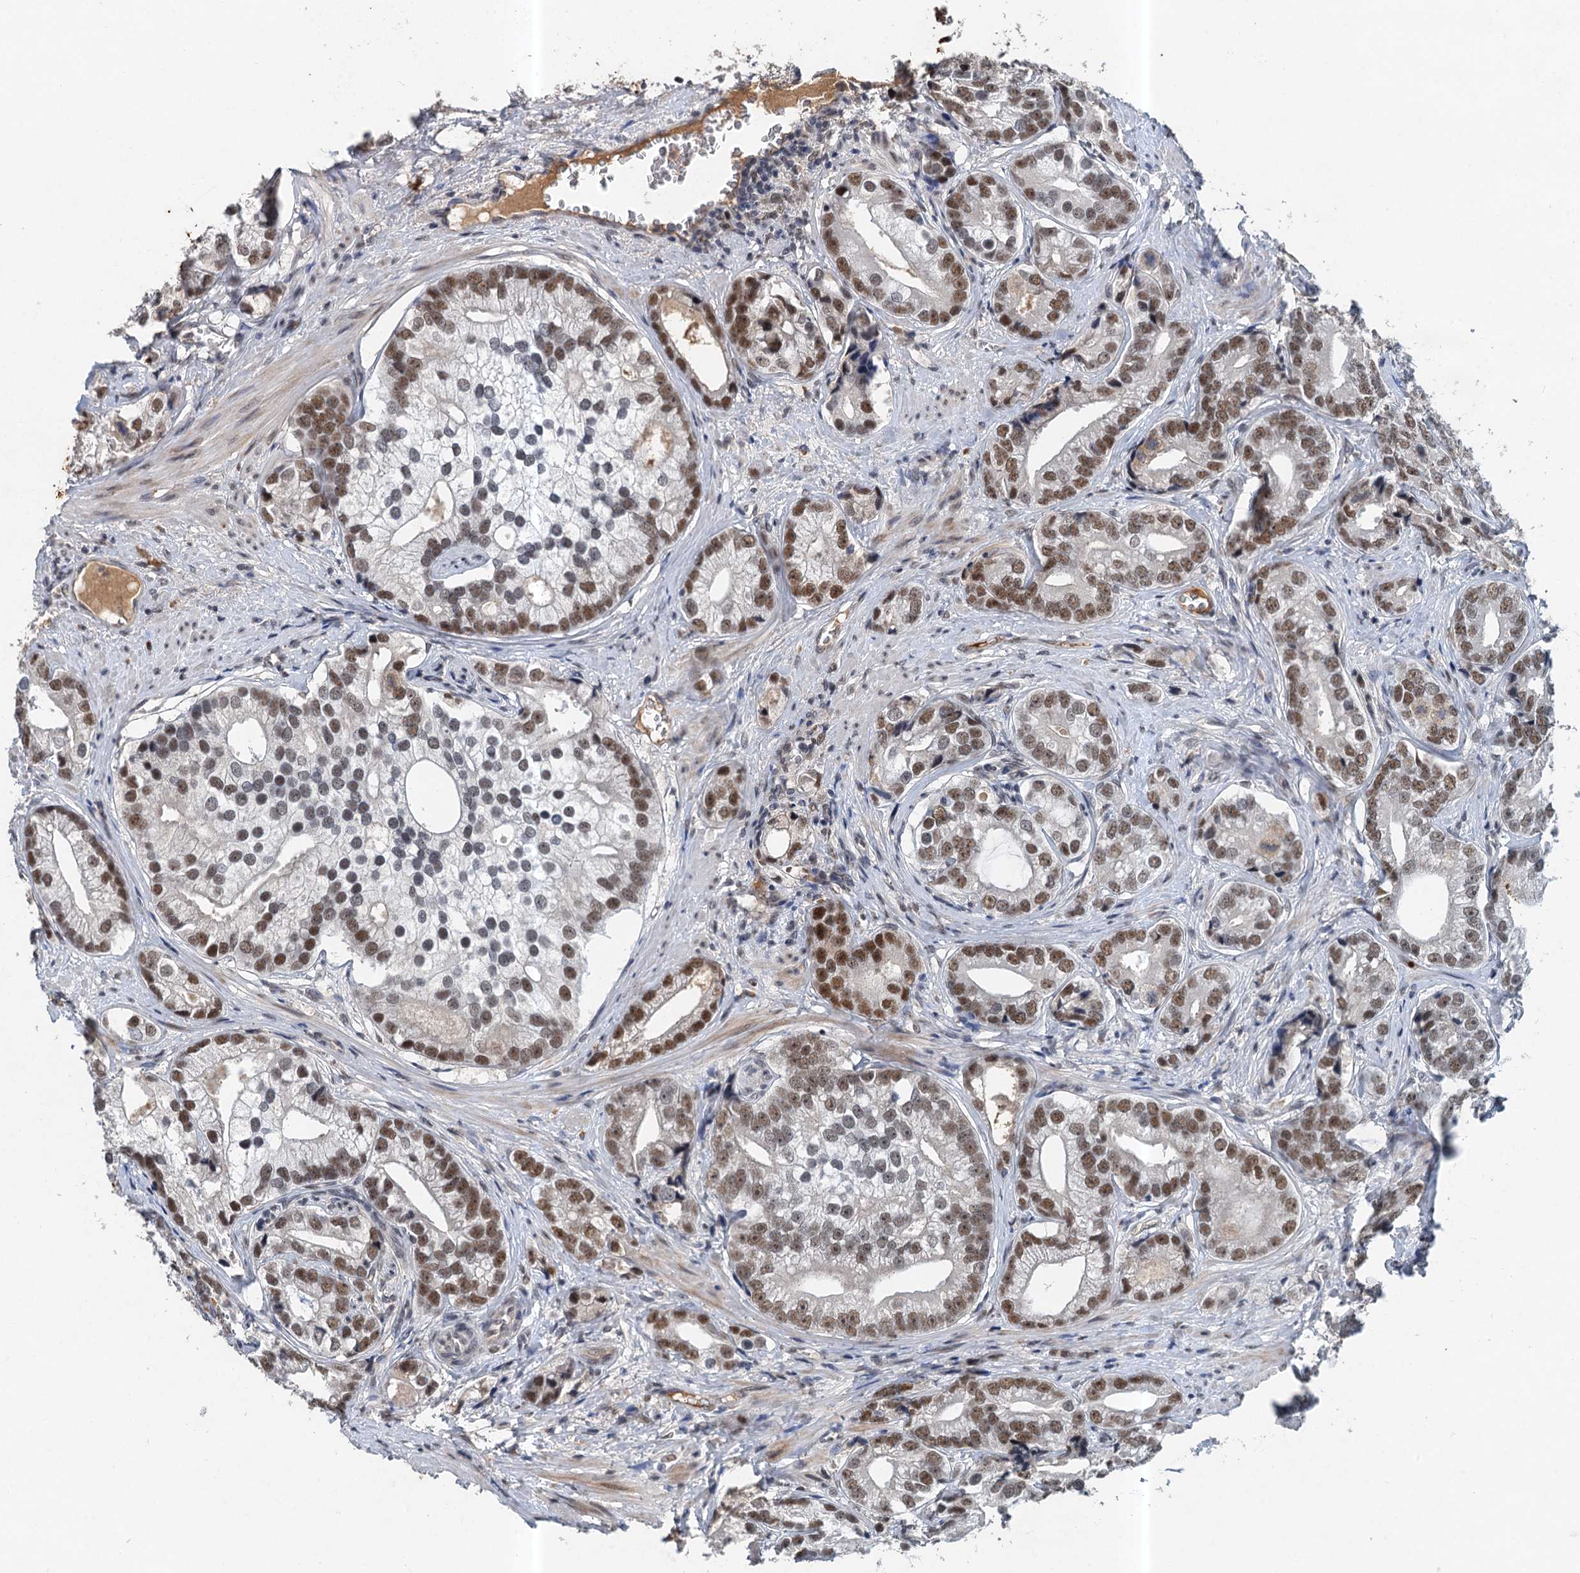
{"staining": {"intensity": "moderate", "quantity": "25%-75%", "location": "nuclear"}, "tissue": "prostate cancer", "cell_type": "Tumor cells", "image_type": "cancer", "snomed": [{"axis": "morphology", "description": "Adenocarcinoma, High grade"}, {"axis": "topography", "description": "Prostate"}], "caption": "A brown stain labels moderate nuclear staining of a protein in human prostate high-grade adenocarcinoma tumor cells. The protein of interest is shown in brown color, while the nuclei are stained blue.", "gene": "CSTF3", "patient": {"sex": "male", "age": 75}}